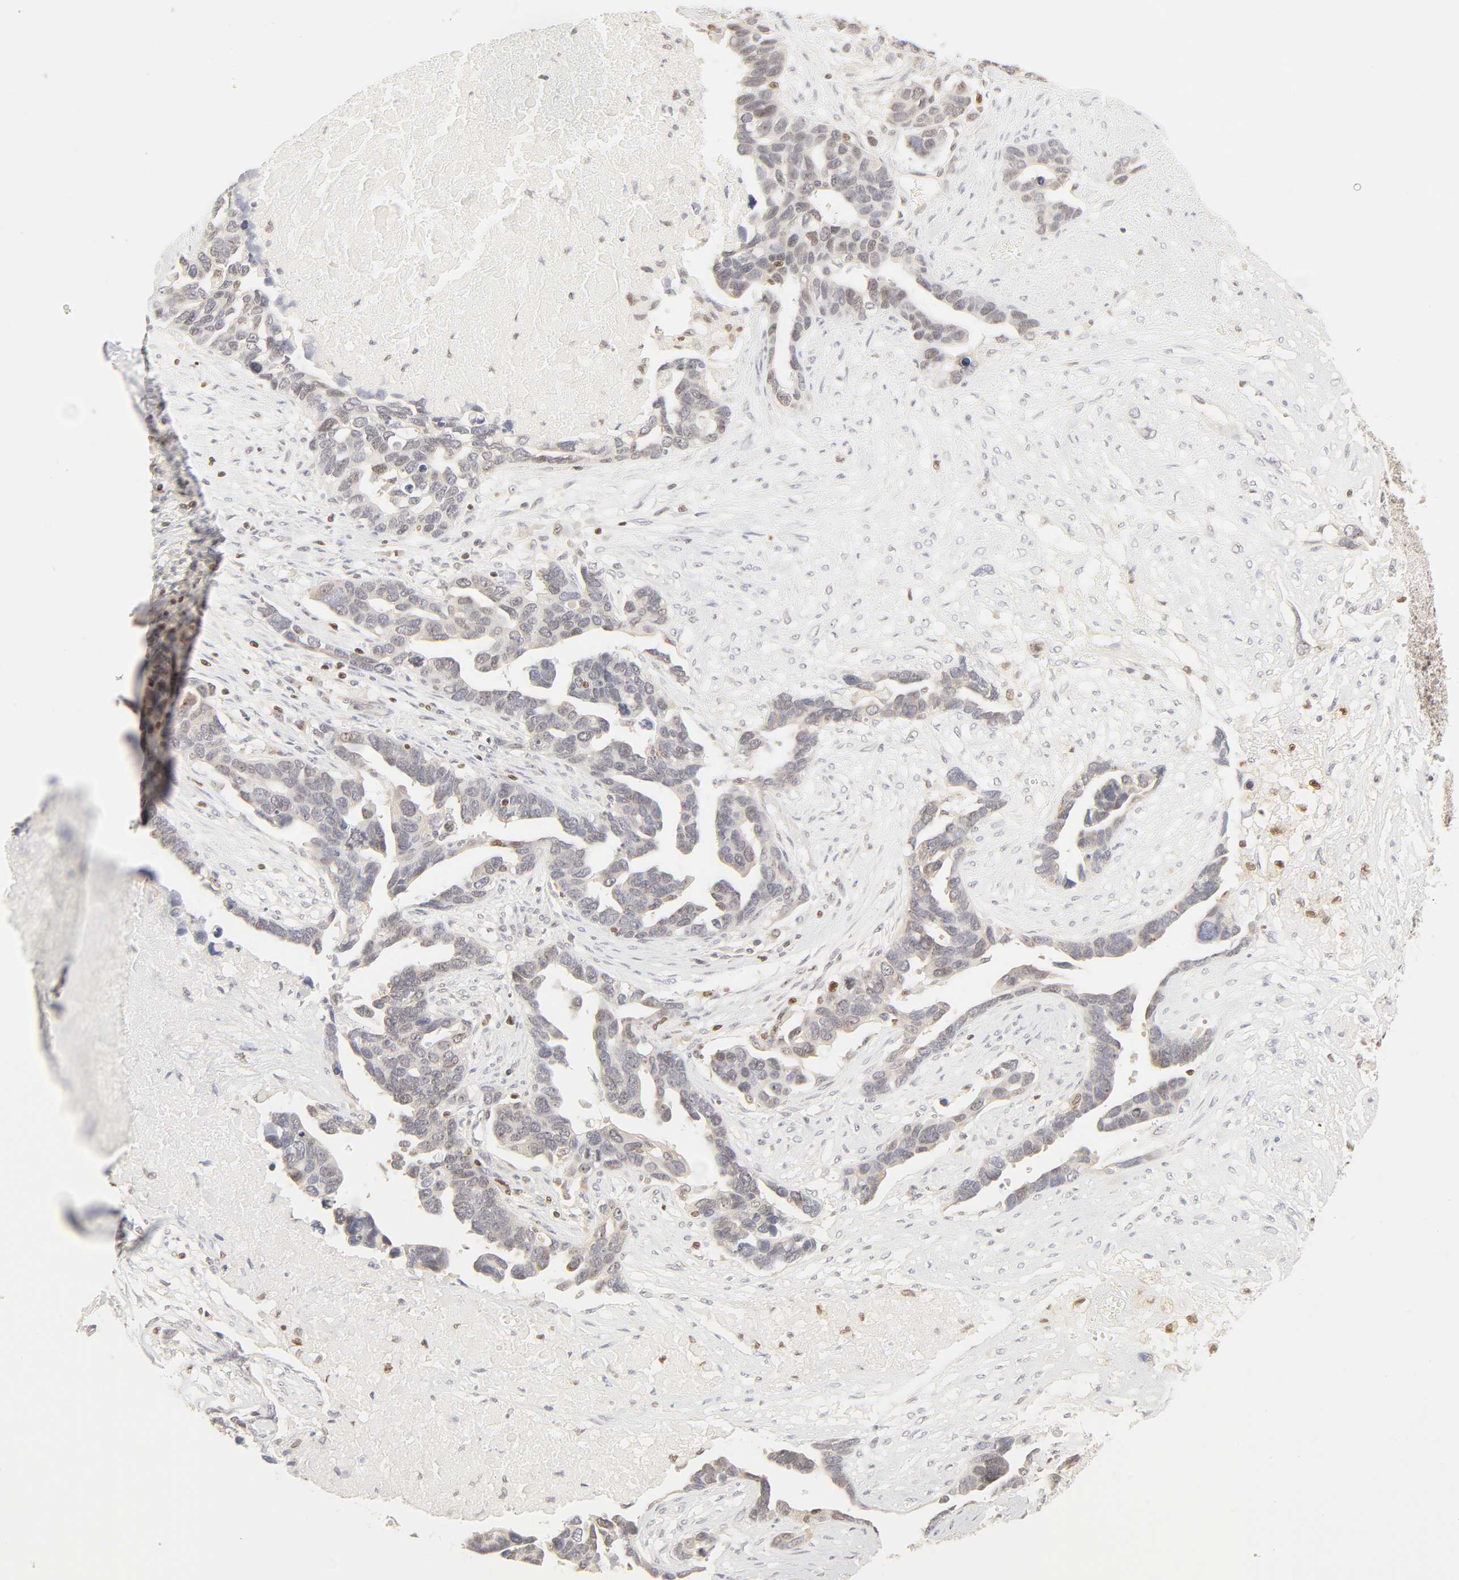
{"staining": {"intensity": "weak", "quantity": "<25%", "location": "nuclear"}, "tissue": "ovarian cancer", "cell_type": "Tumor cells", "image_type": "cancer", "snomed": [{"axis": "morphology", "description": "Cystadenocarcinoma, serous, NOS"}, {"axis": "topography", "description": "Ovary"}], "caption": "This is a histopathology image of immunohistochemistry (IHC) staining of ovarian cancer (serous cystadenocarcinoma), which shows no staining in tumor cells. Brightfield microscopy of immunohistochemistry stained with DAB (brown) and hematoxylin (blue), captured at high magnification.", "gene": "KIF2A", "patient": {"sex": "female", "age": 54}}